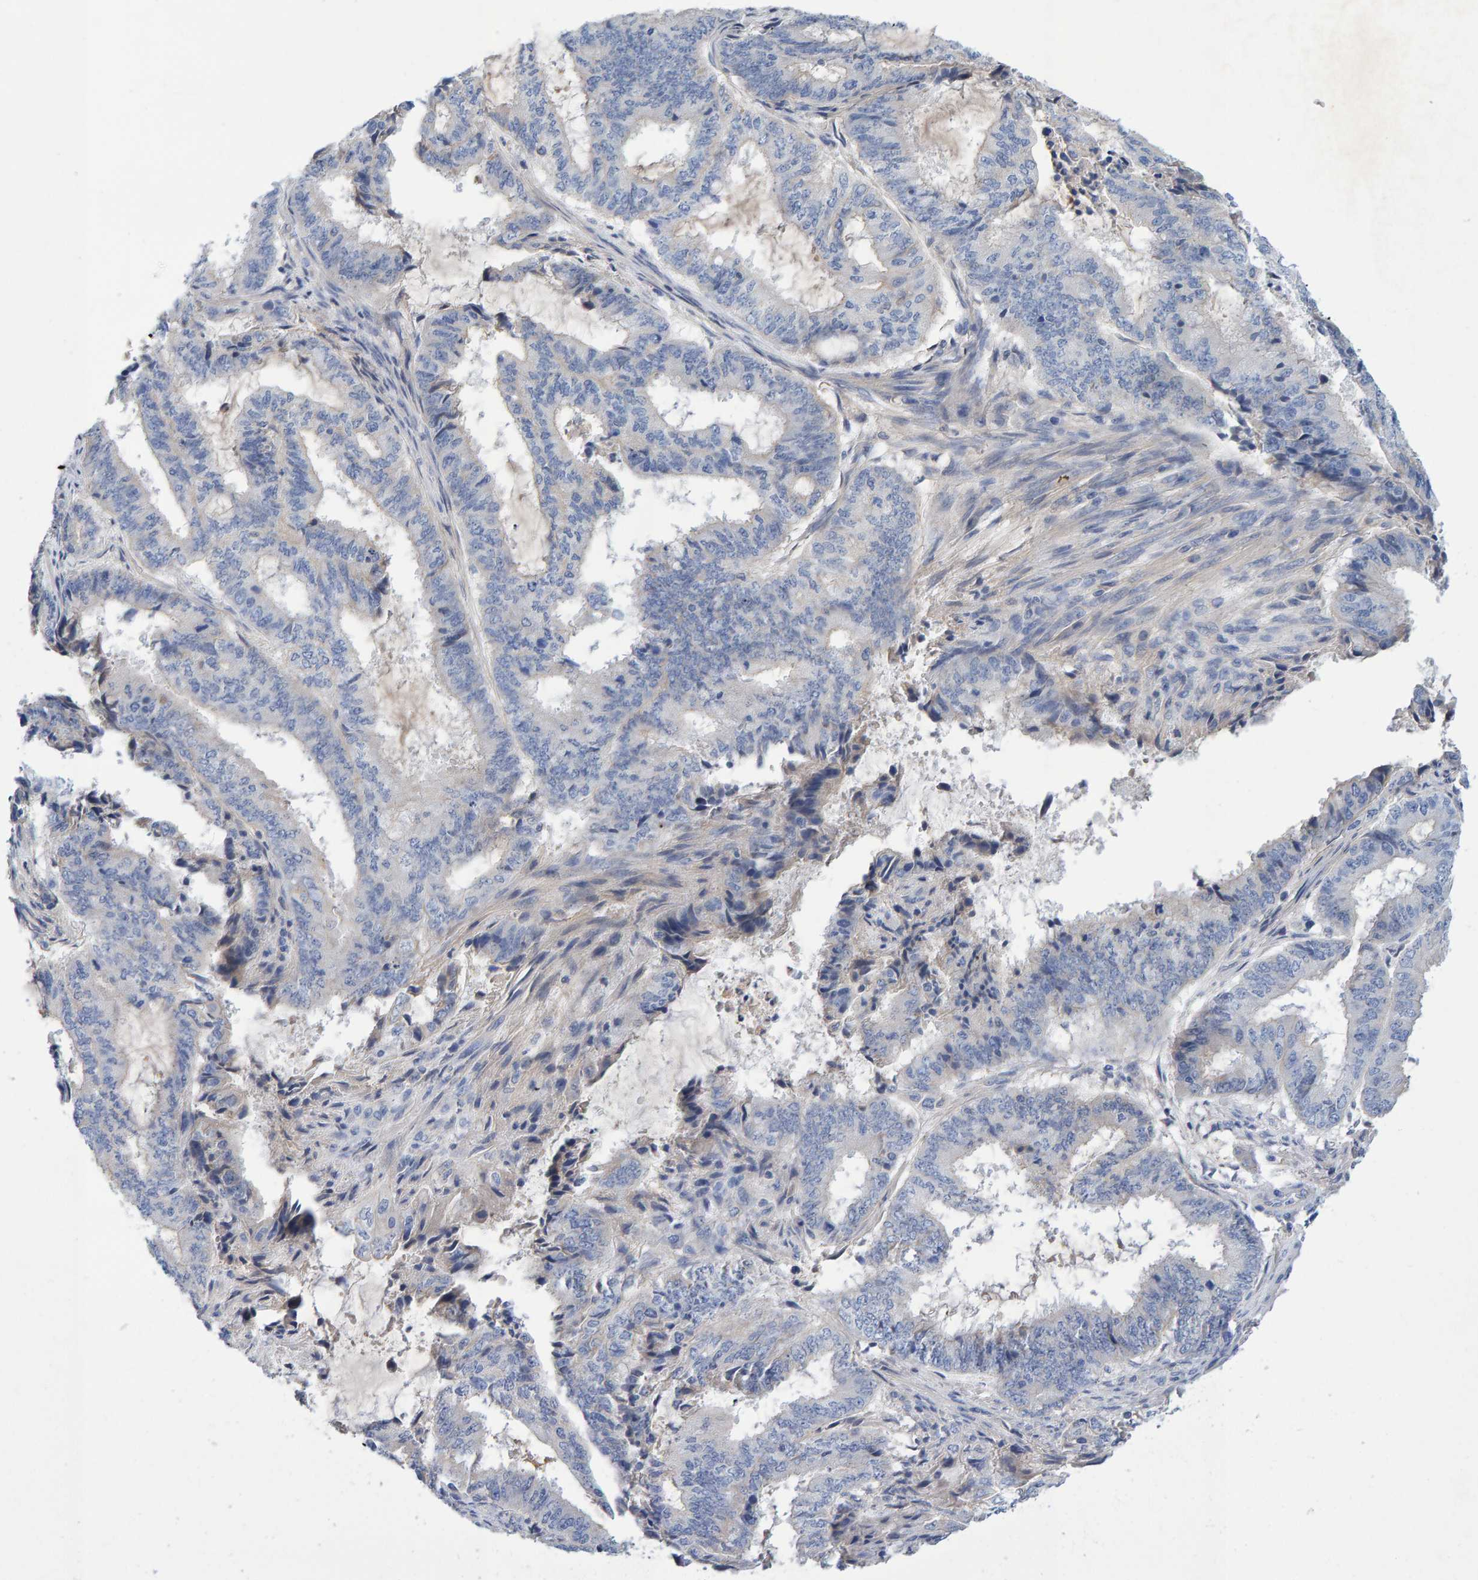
{"staining": {"intensity": "negative", "quantity": "none", "location": "none"}, "tissue": "endometrial cancer", "cell_type": "Tumor cells", "image_type": "cancer", "snomed": [{"axis": "morphology", "description": "Adenocarcinoma, NOS"}, {"axis": "topography", "description": "Endometrium"}], "caption": "Adenocarcinoma (endometrial) stained for a protein using immunohistochemistry (IHC) exhibits no expression tumor cells.", "gene": "EFR3A", "patient": {"sex": "female", "age": 51}}